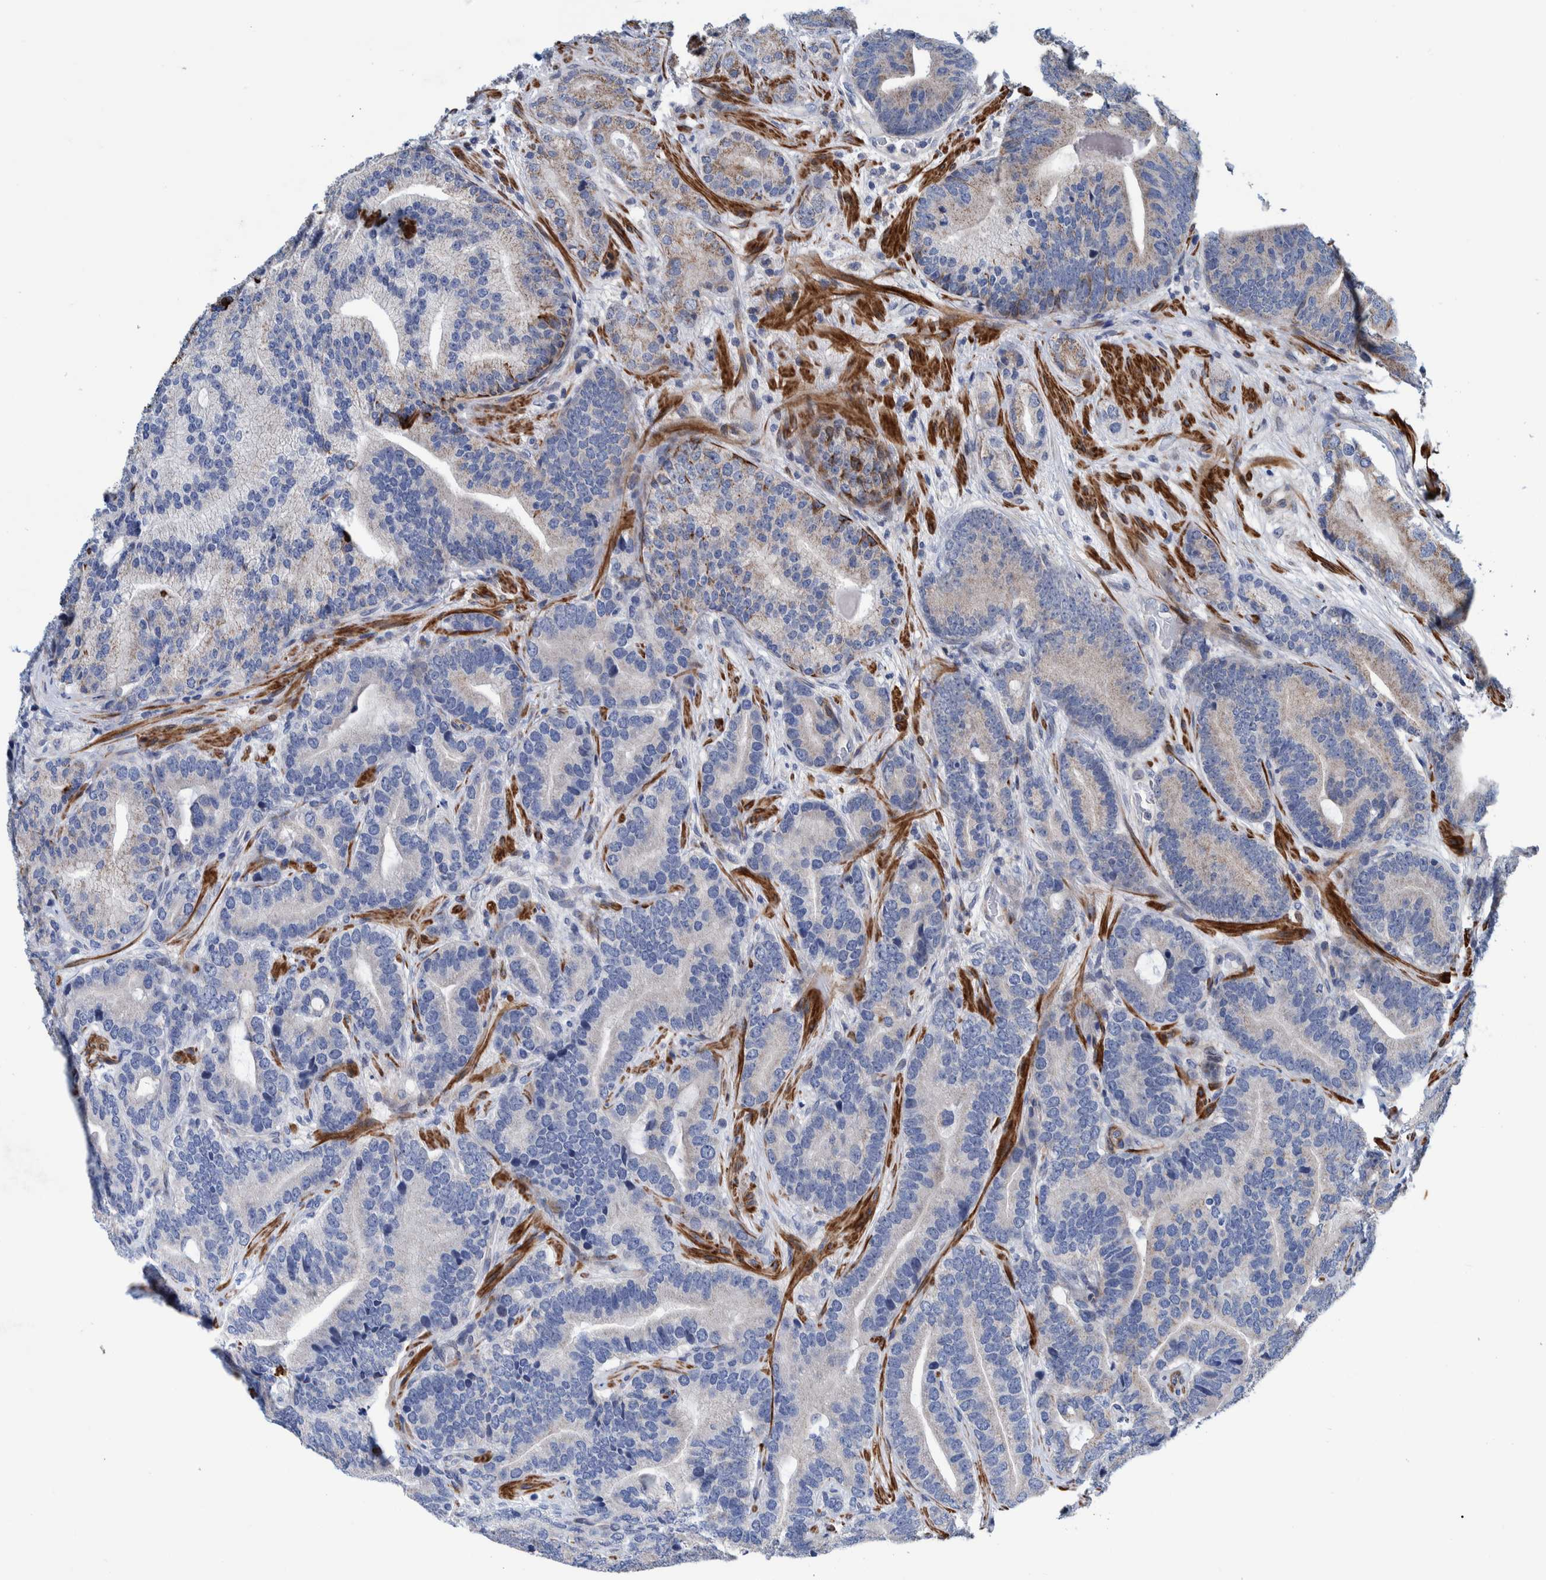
{"staining": {"intensity": "negative", "quantity": "none", "location": "none"}, "tissue": "prostate cancer", "cell_type": "Tumor cells", "image_type": "cancer", "snomed": [{"axis": "morphology", "description": "Adenocarcinoma, High grade"}, {"axis": "topography", "description": "Prostate"}], "caption": "Prostate cancer (high-grade adenocarcinoma) was stained to show a protein in brown. There is no significant expression in tumor cells.", "gene": "MKS1", "patient": {"sex": "male", "age": 55}}